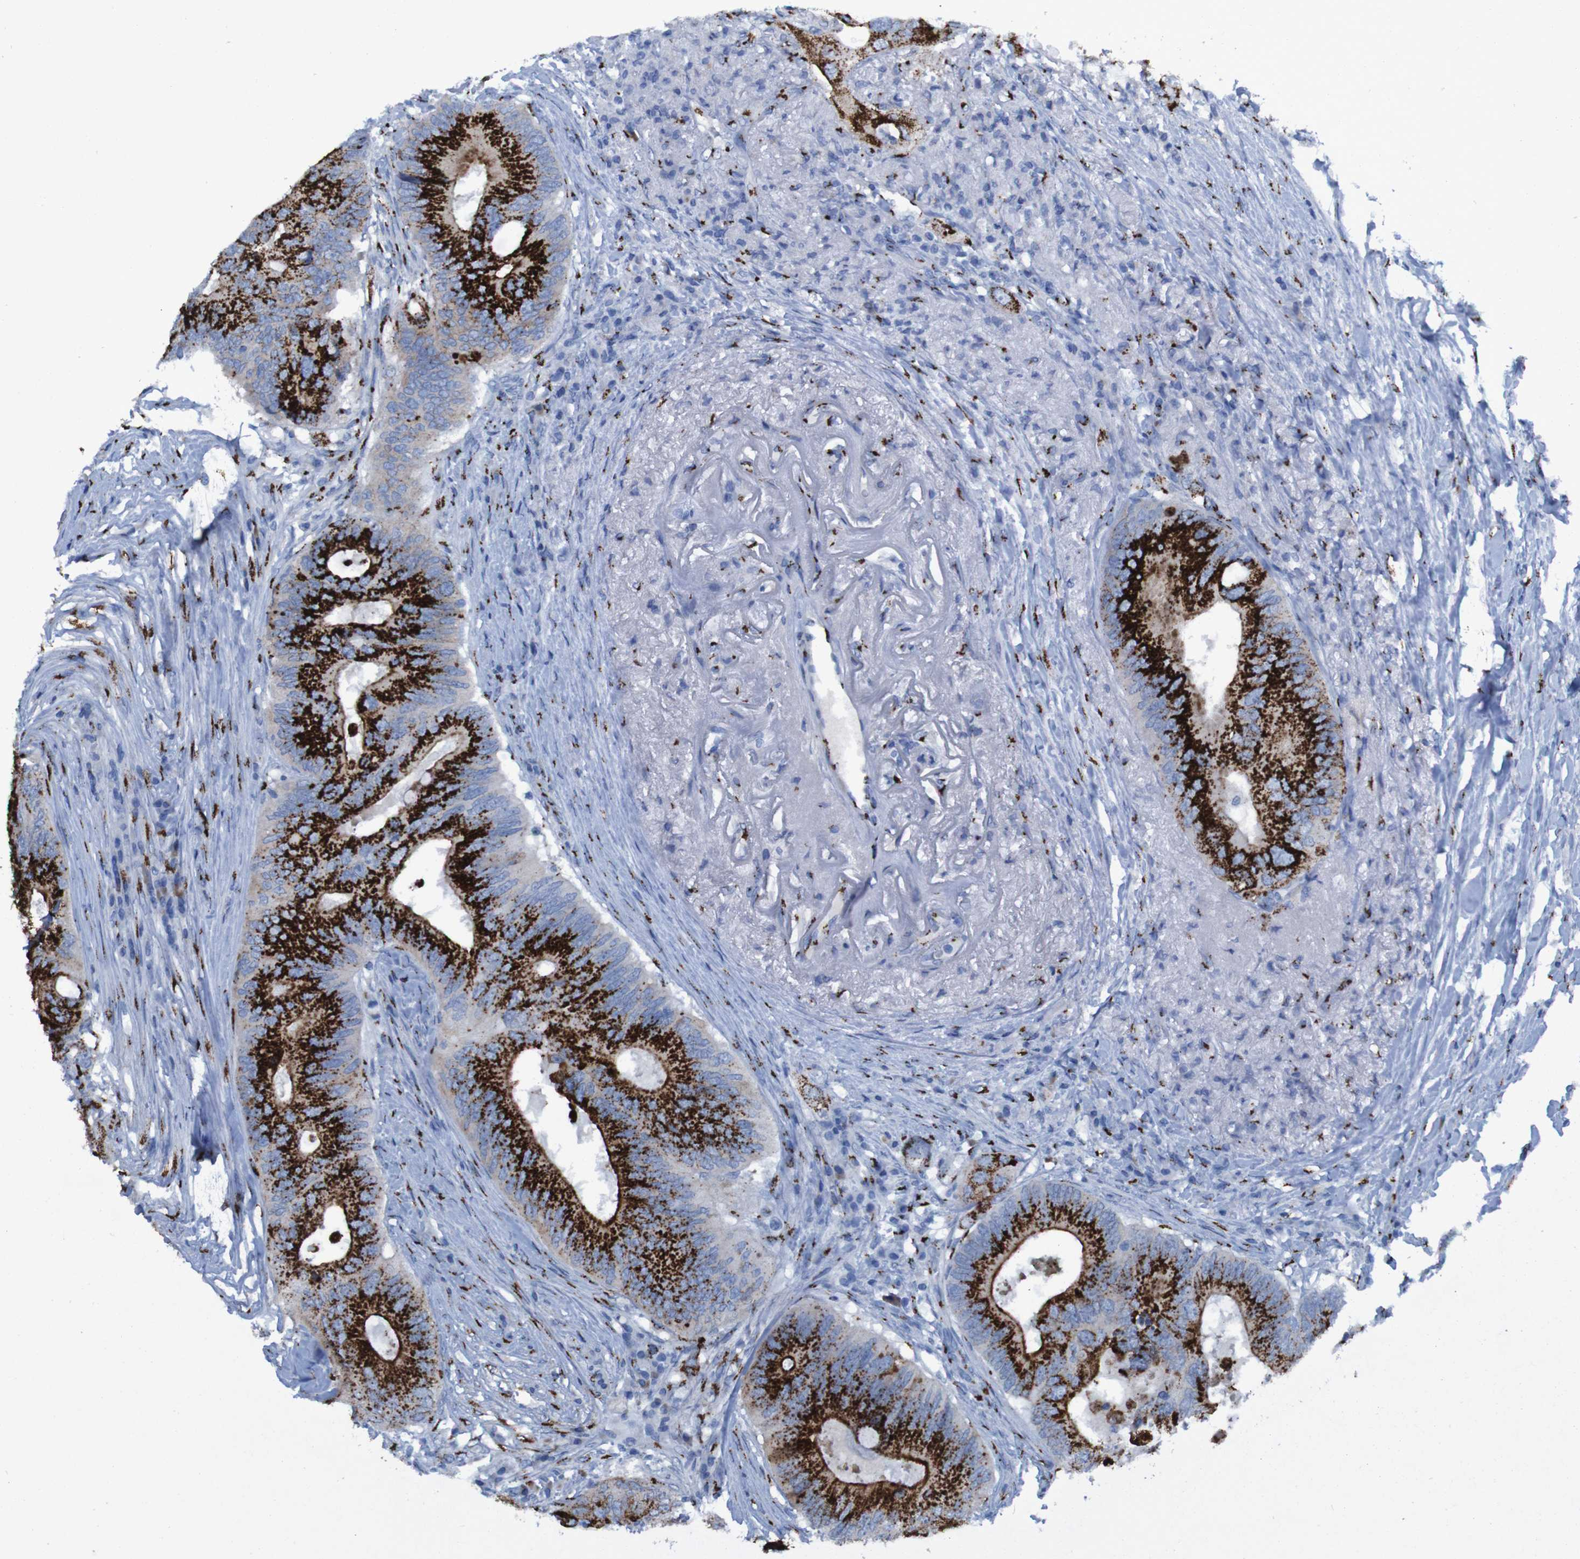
{"staining": {"intensity": "strong", "quantity": ">75%", "location": "cytoplasmic/membranous"}, "tissue": "colorectal cancer", "cell_type": "Tumor cells", "image_type": "cancer", "snomed": [{"axis": "morphology", "description": "Adenocarcinoma, NOS"}, {"axis": "topography", "description": "Colon"}], "caption": "Human colorectal cancer (adenocarcinoma) stained with a brown dye reveals strong cytoplasmic/membranous positive staining in approximately >75% of tumor cells.", "gene": "GOLM1", "patient": {"sex": "male", "age": 71}}